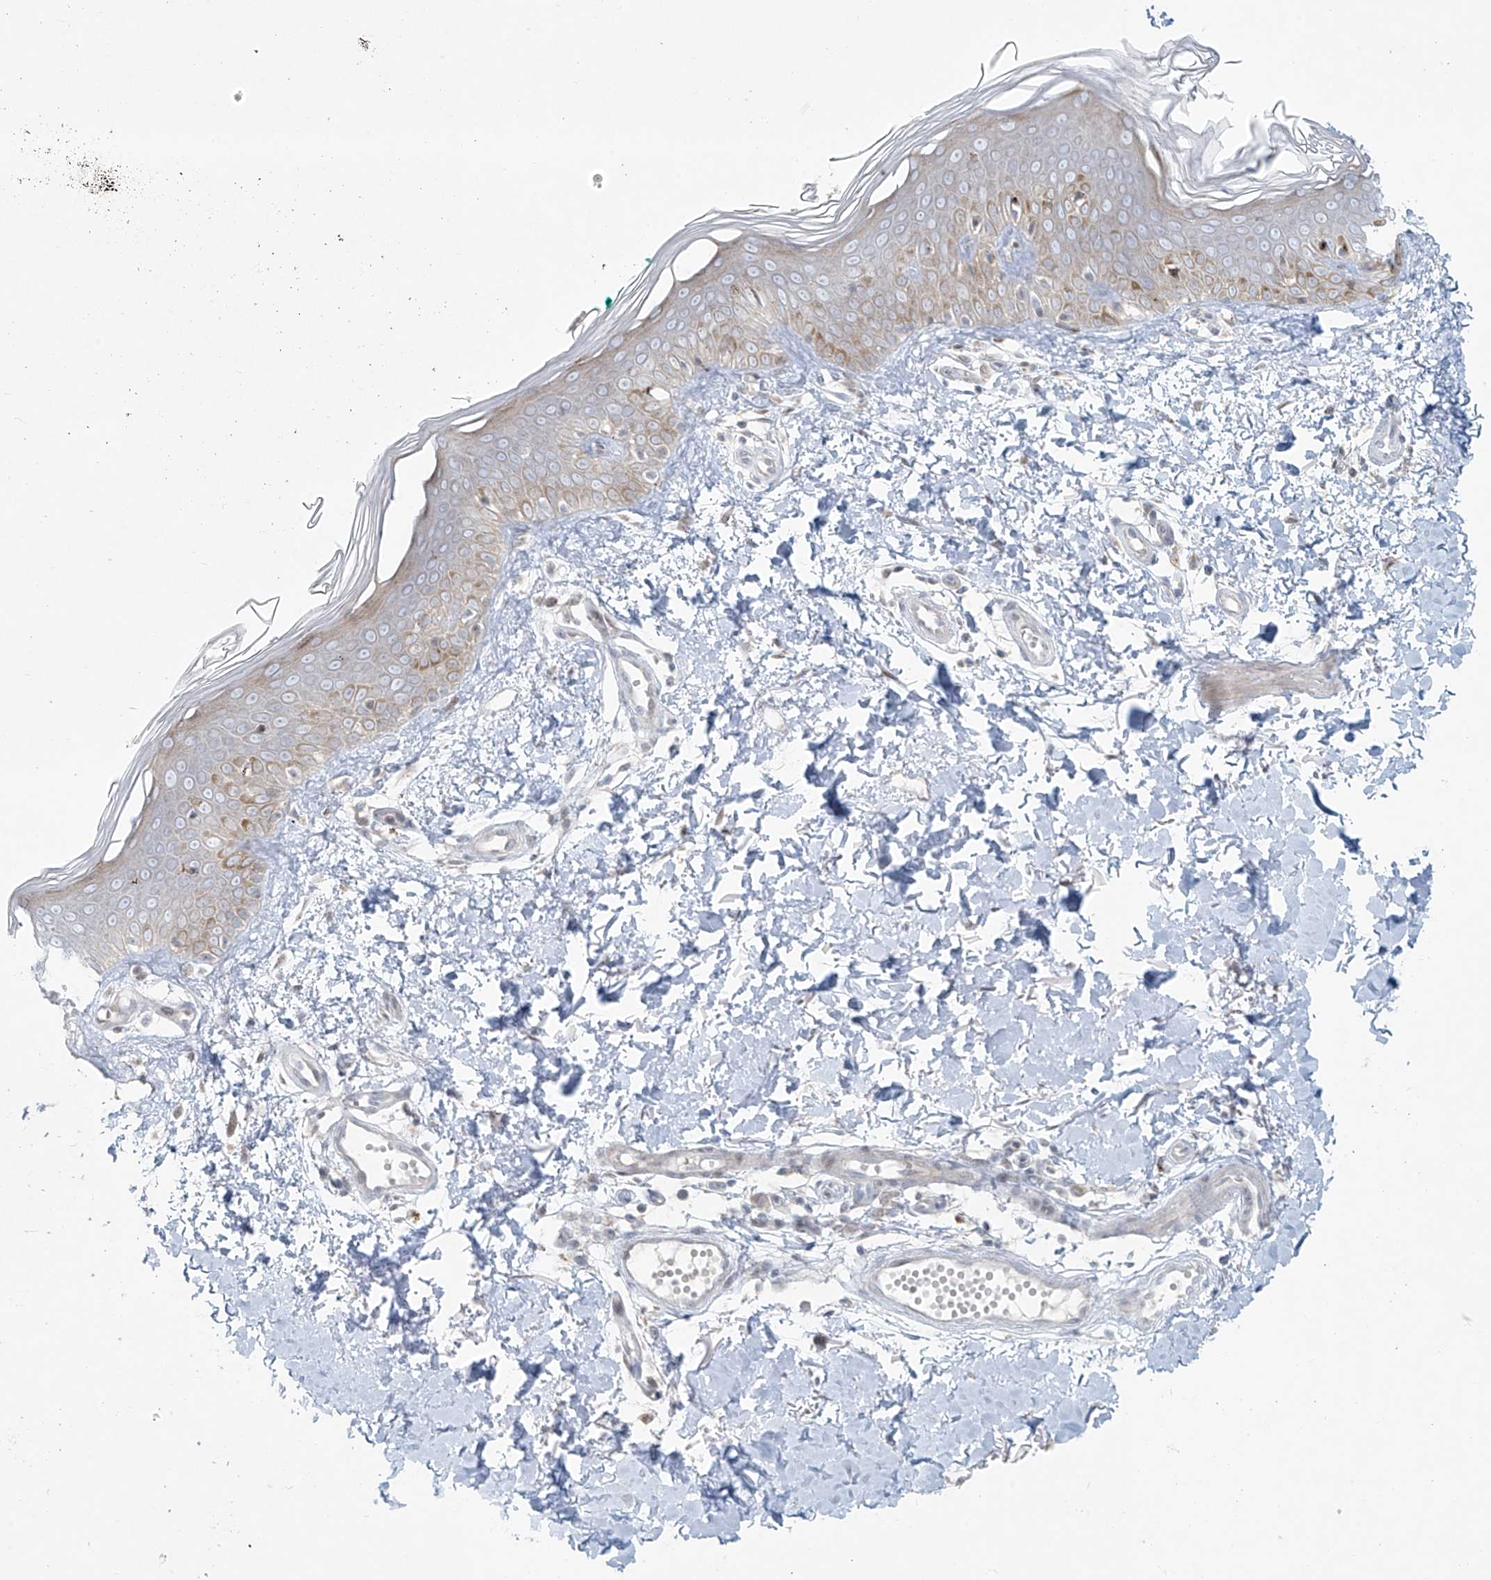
{"staining": {"intensity": "negative", "quantity": "none", "location": "none"}, "tissue": "skin", "cell_type": "Fibroblasts", "image_type": "normal", "snomed": [{"axis": "morphology", "description": "Normal tissue, NOS"}, {"axis": "topography", "description": "Skin"}], "caption": "Fibroblasts show no significant expression in benign skin. The staining is performed using DAB (3,3'-diaminobenzidine) brown chromogen with nuclei counter-stained in using hematoxylin.", "gene": "PPAT", "patient": {"sex": "male", "age": 37}}